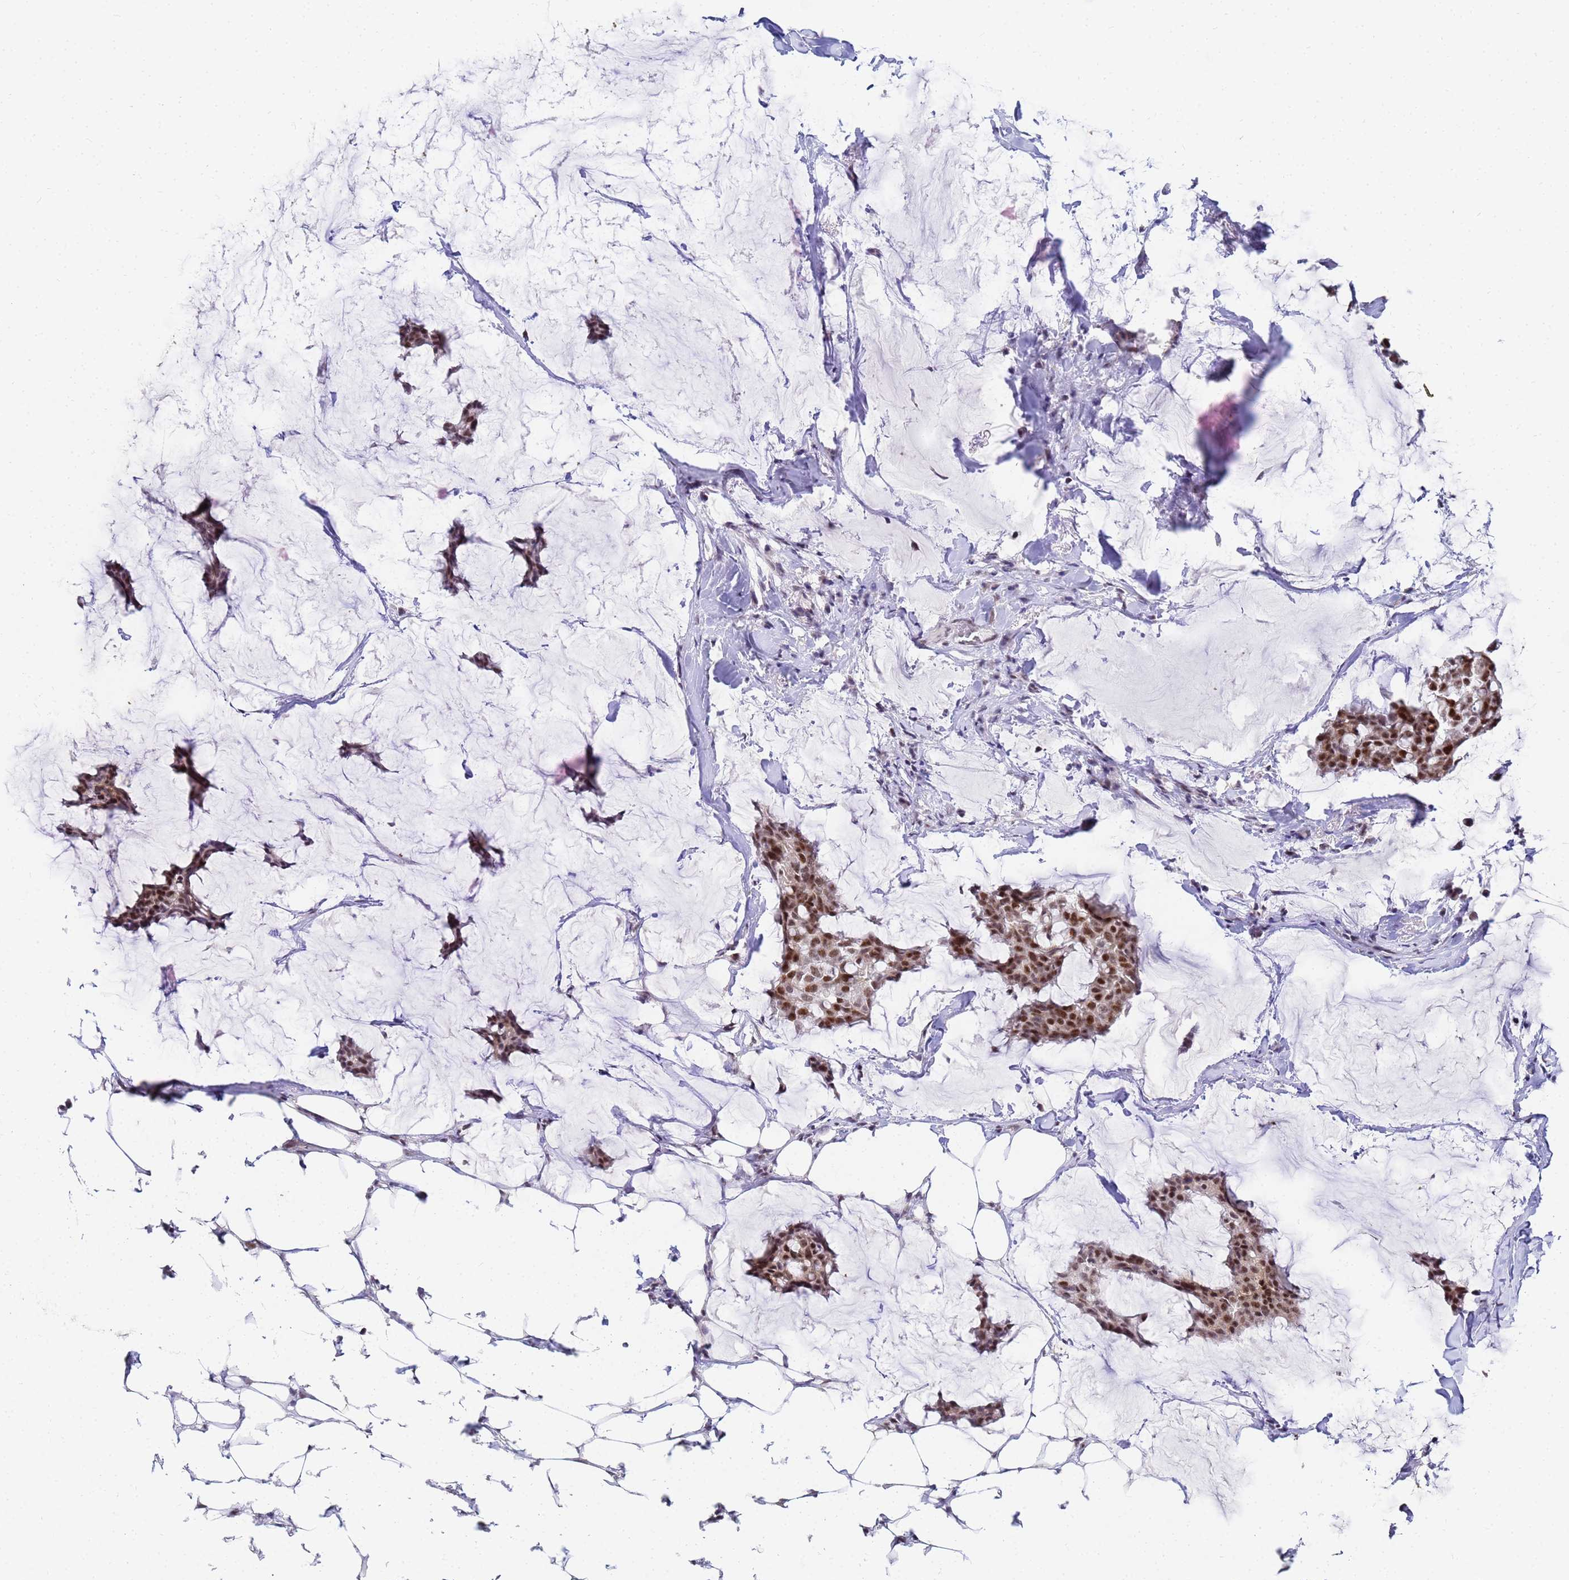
{"staining": {"intensity": "moderate", "quantity": ">75%", "location": "nuclear"}, "tissue": "breast cancer", "cell_type": "Tumor cells", "image_type": "cancer", "snomed": [{"axis": "morphology", "description": "Duct carcinoma"}, {"axis": "topography", "description": "Breast"}], "caption": "Brown immunohistochemical staining in breast cancer demonstrates moderate nuclear positivity in approximately >75% of tumor cells.", "gene": "CKMT1A", "patient": {"sex": "female", "age": 93}}